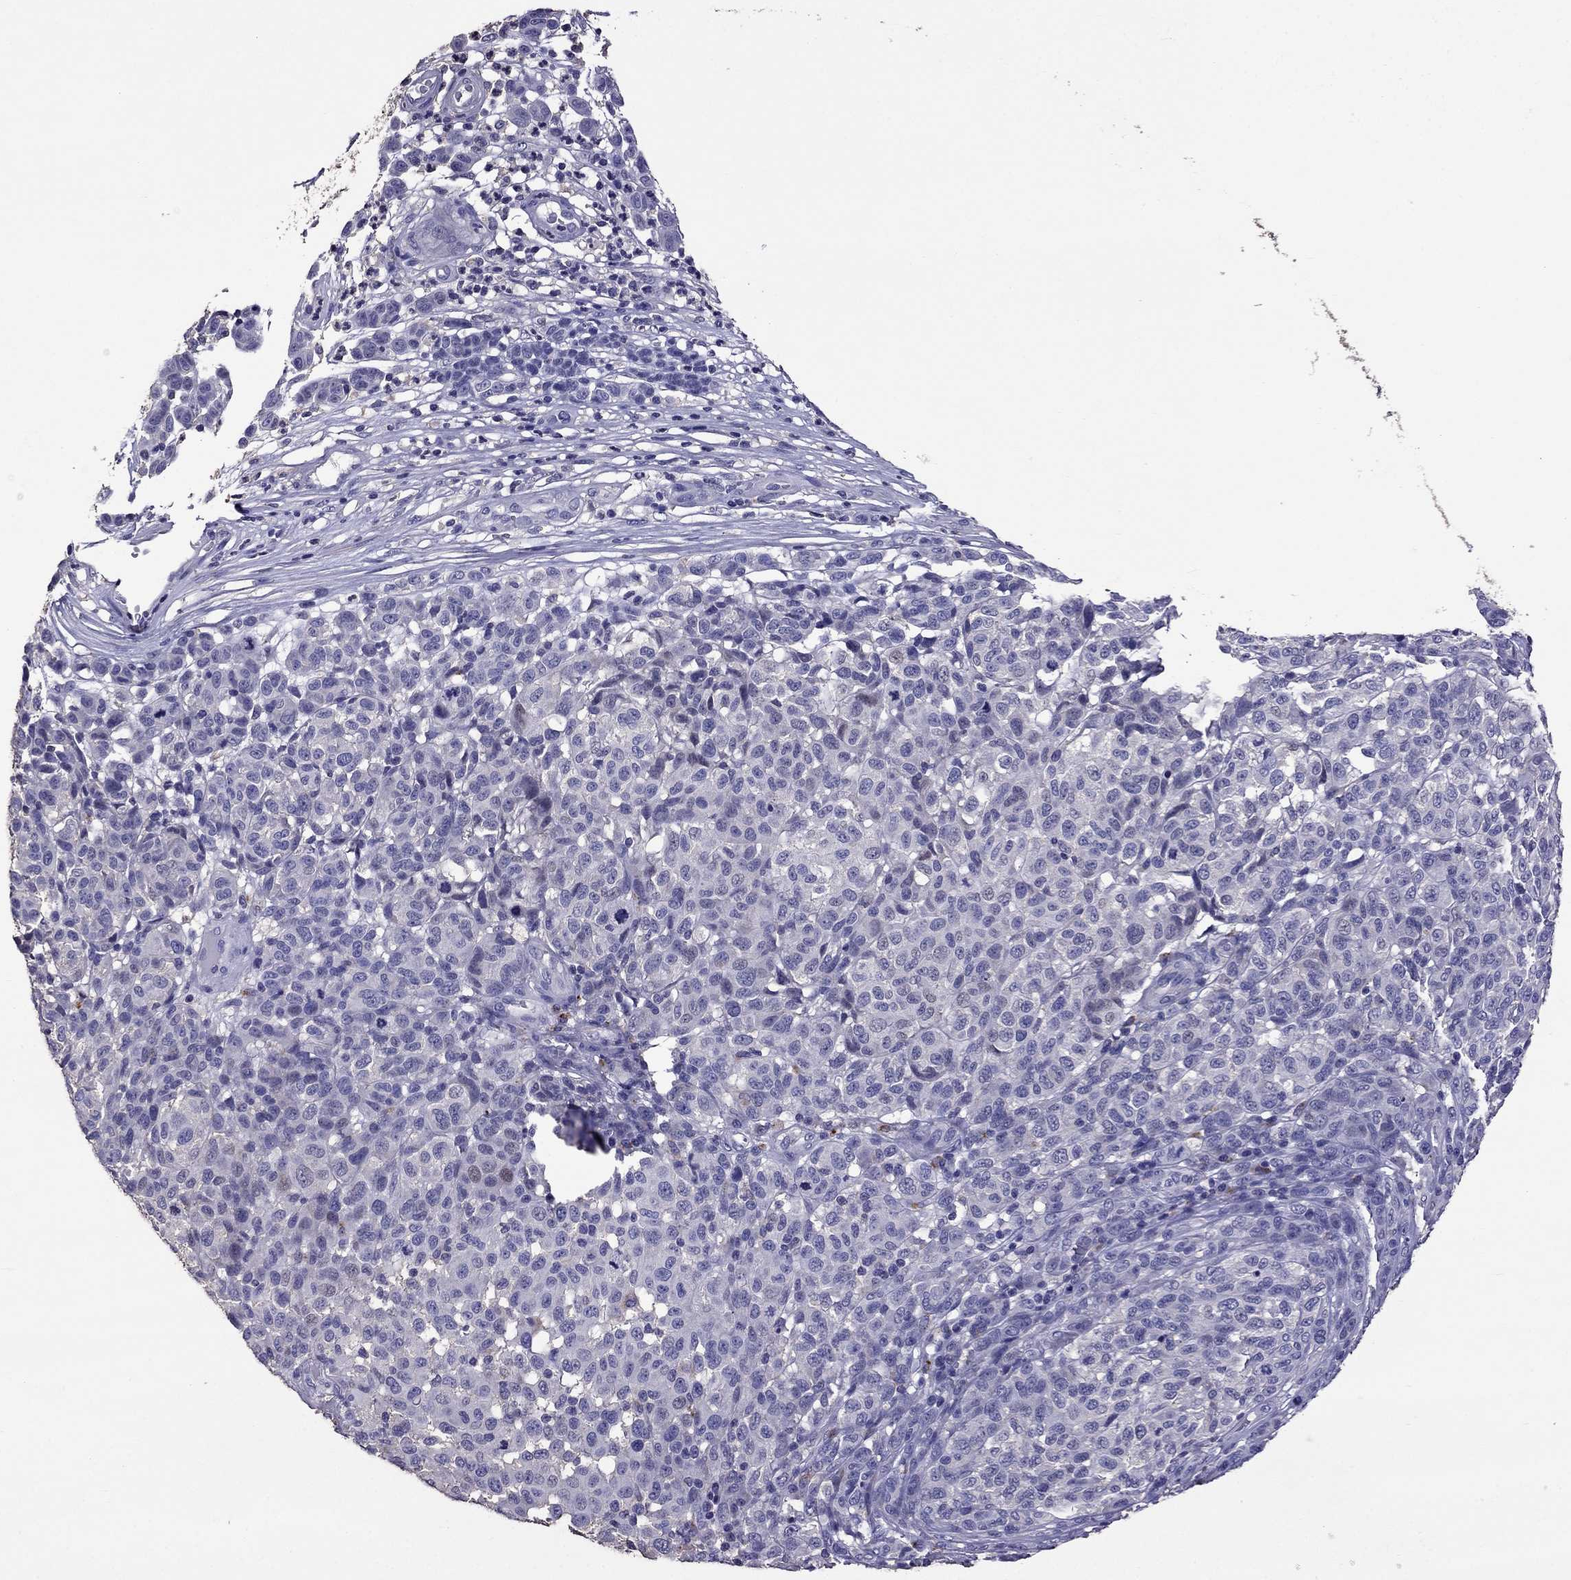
{"staining": {"intensity": "negative", "quantity": "none", "location": "none"}, "tissue": "melanoma", "cell_type": "Tumor cells", "image_type": "cancer", "snomed": [{"axis": "morphology", "description": "Malignant melanoma, NOS"}, {"axis": "topography", "description": "Skin"}], "caption": "IHC of malignant melanoma reveals no staining in tumor cells.", "gene": "NKX3-1", "patient": {"sex": "male", "age": 59}}